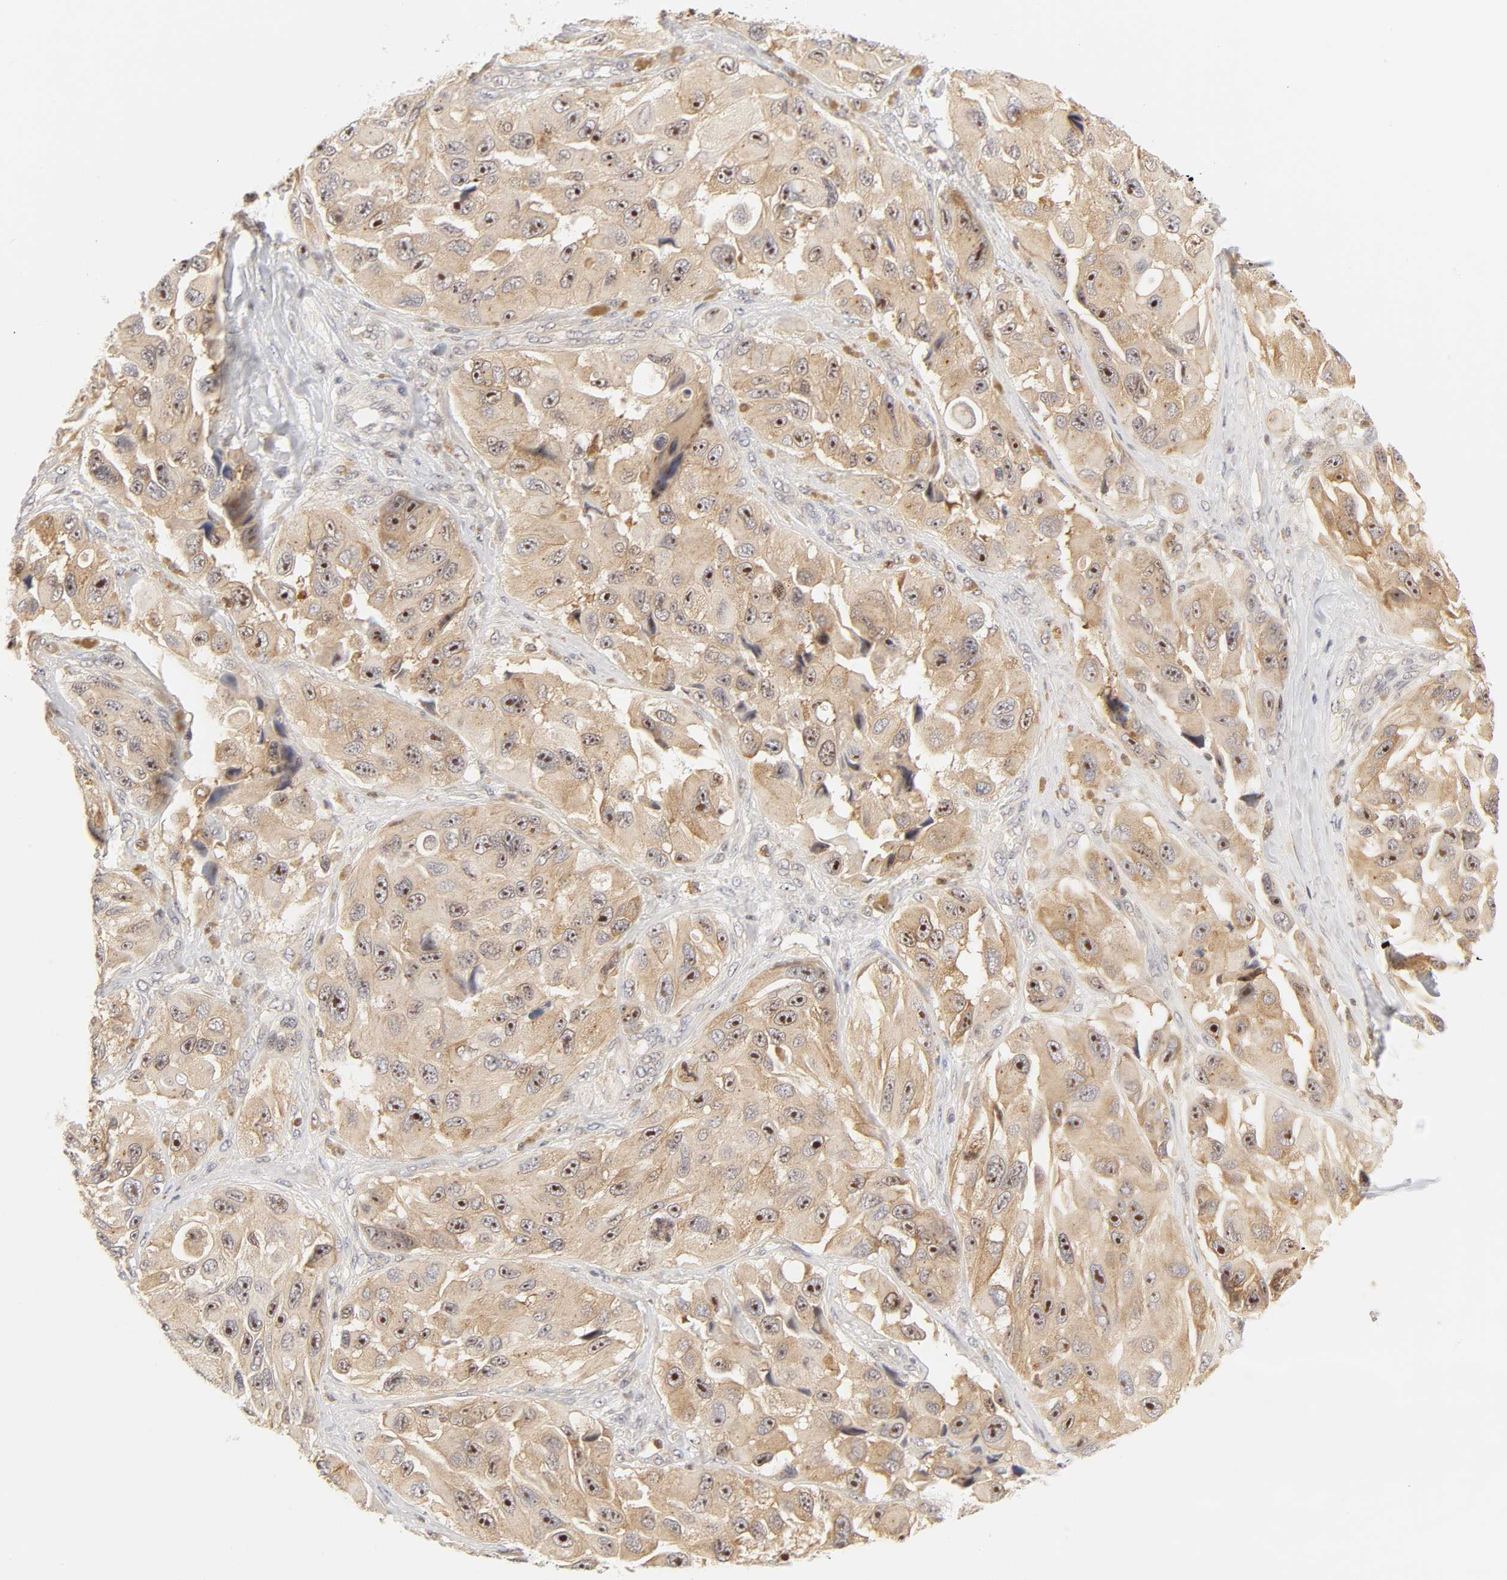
{"staining": {"intensity": "moderate", "quantity": ">75%", "location": "cytoplasmic/membranous,nuclear"}, "tissue": "melanoma", "cell_type": "Tumor cells", "image_type": "cancer", "snomed": [{"axis": "morphology", "description": "Malignant melanoma, NOS"}, {"axis": "topography", "description": "Skin"}], "caption": "An image of human melanoma stained for a protein shows moderate cytoplasmic/membranous and nuclear brown staining in tumor cells. Immunohistochemistry (ihc) stains the protein of interest in brown and the nuclei are stained blue.", "gene": "KIF2A", "patient": {"sex": "female", "age": 73}}